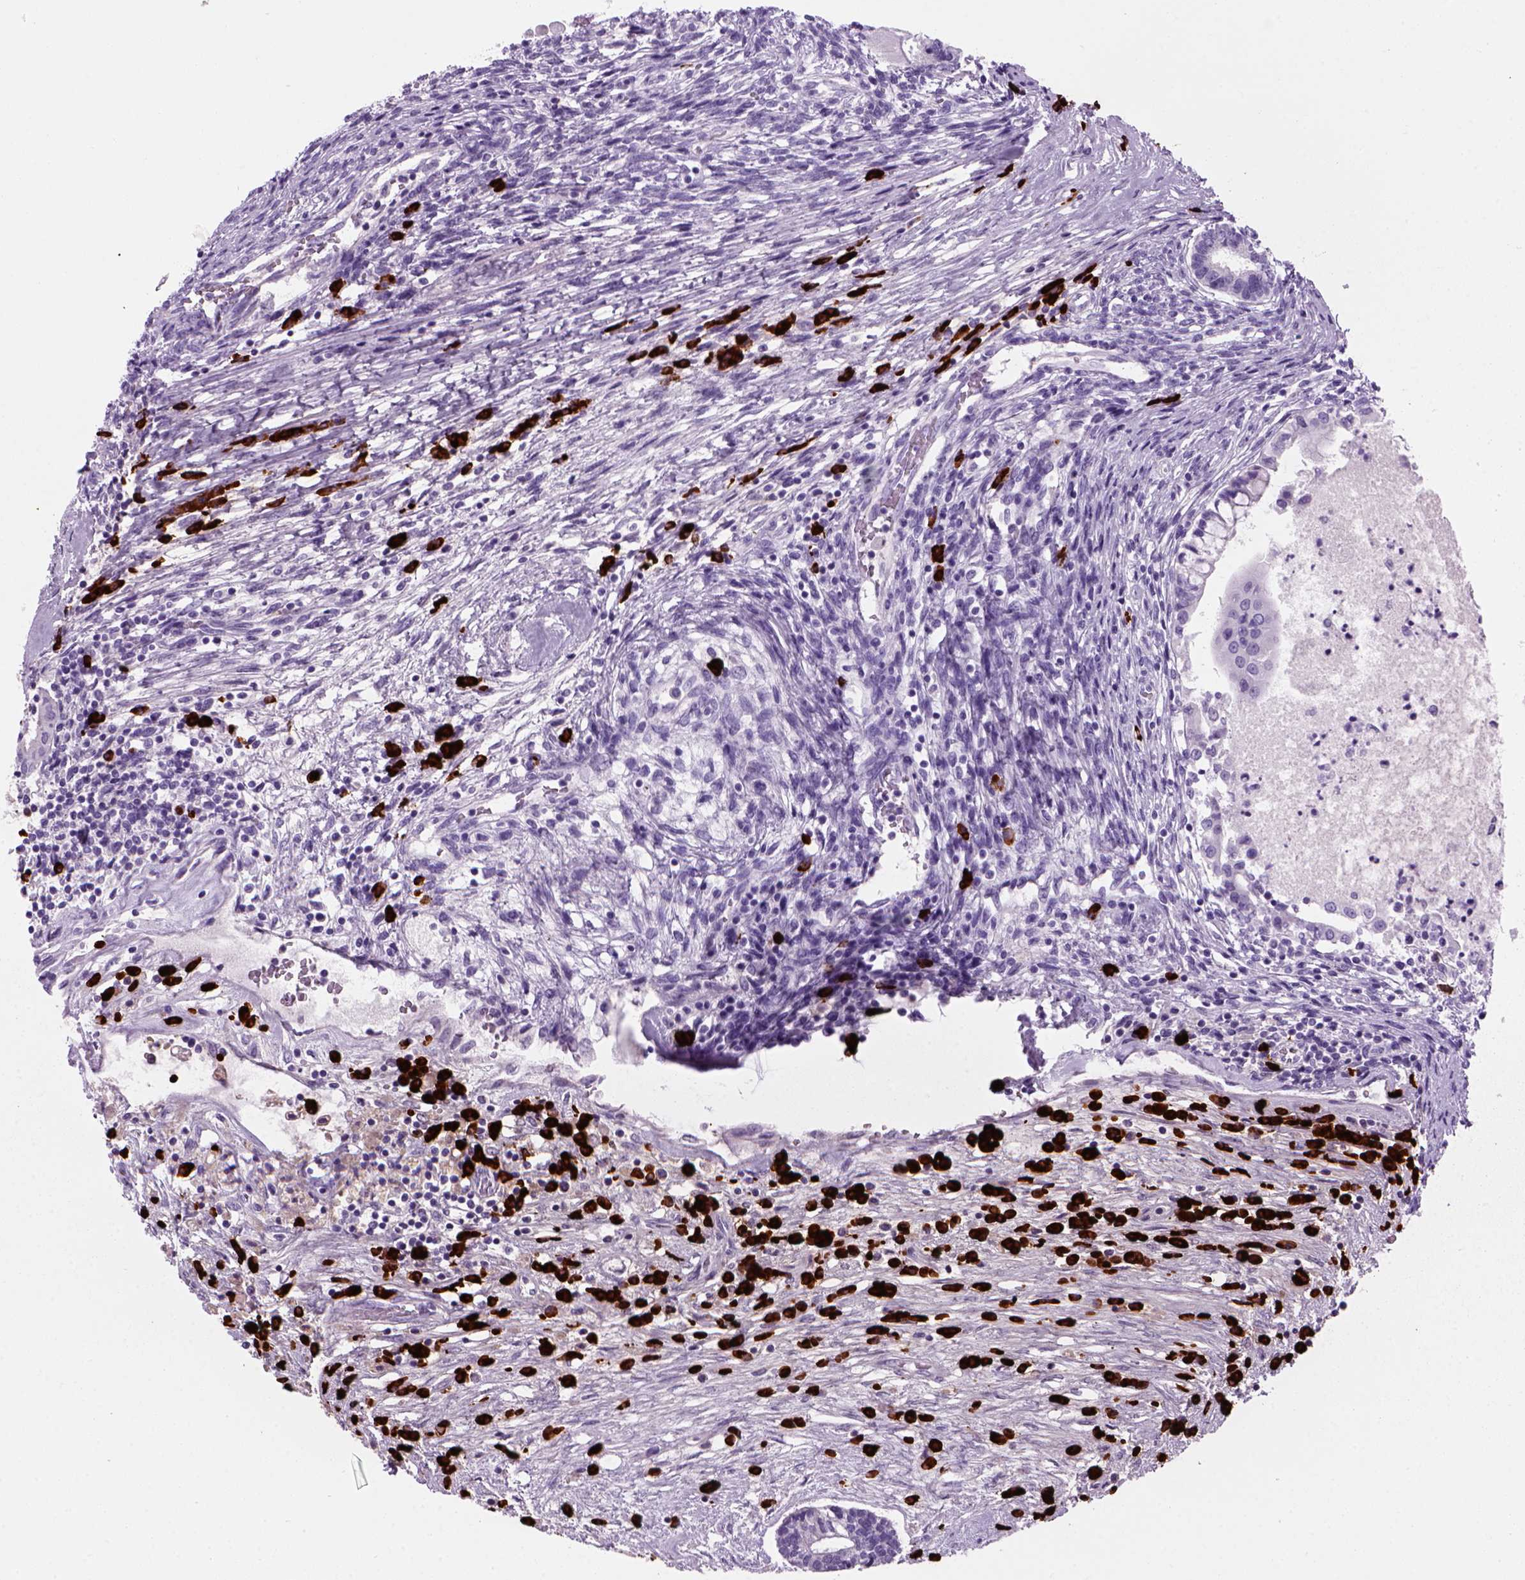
{"staining": {"intensity": "negative", "quantity": "none", "location": "none"}, "tissue": "testis cancer", "cell_type": "Tumor cells", "image_type": "cancer", "snomed": [{"axis": "morphology", "description": "Carcinoma, Embryonal, NOS"}, {"axis": "topography", "description": "Testis"}], "caption": "The micrograph reveals no significant staining in tumor cells of embryonal carcinoma (testis). (DAB immunohistochemistry (IHC) visualized using brightfield microscopy, high magnification).", "gene": "MZB1", "patient": {"sex": "male", "age": 37}}